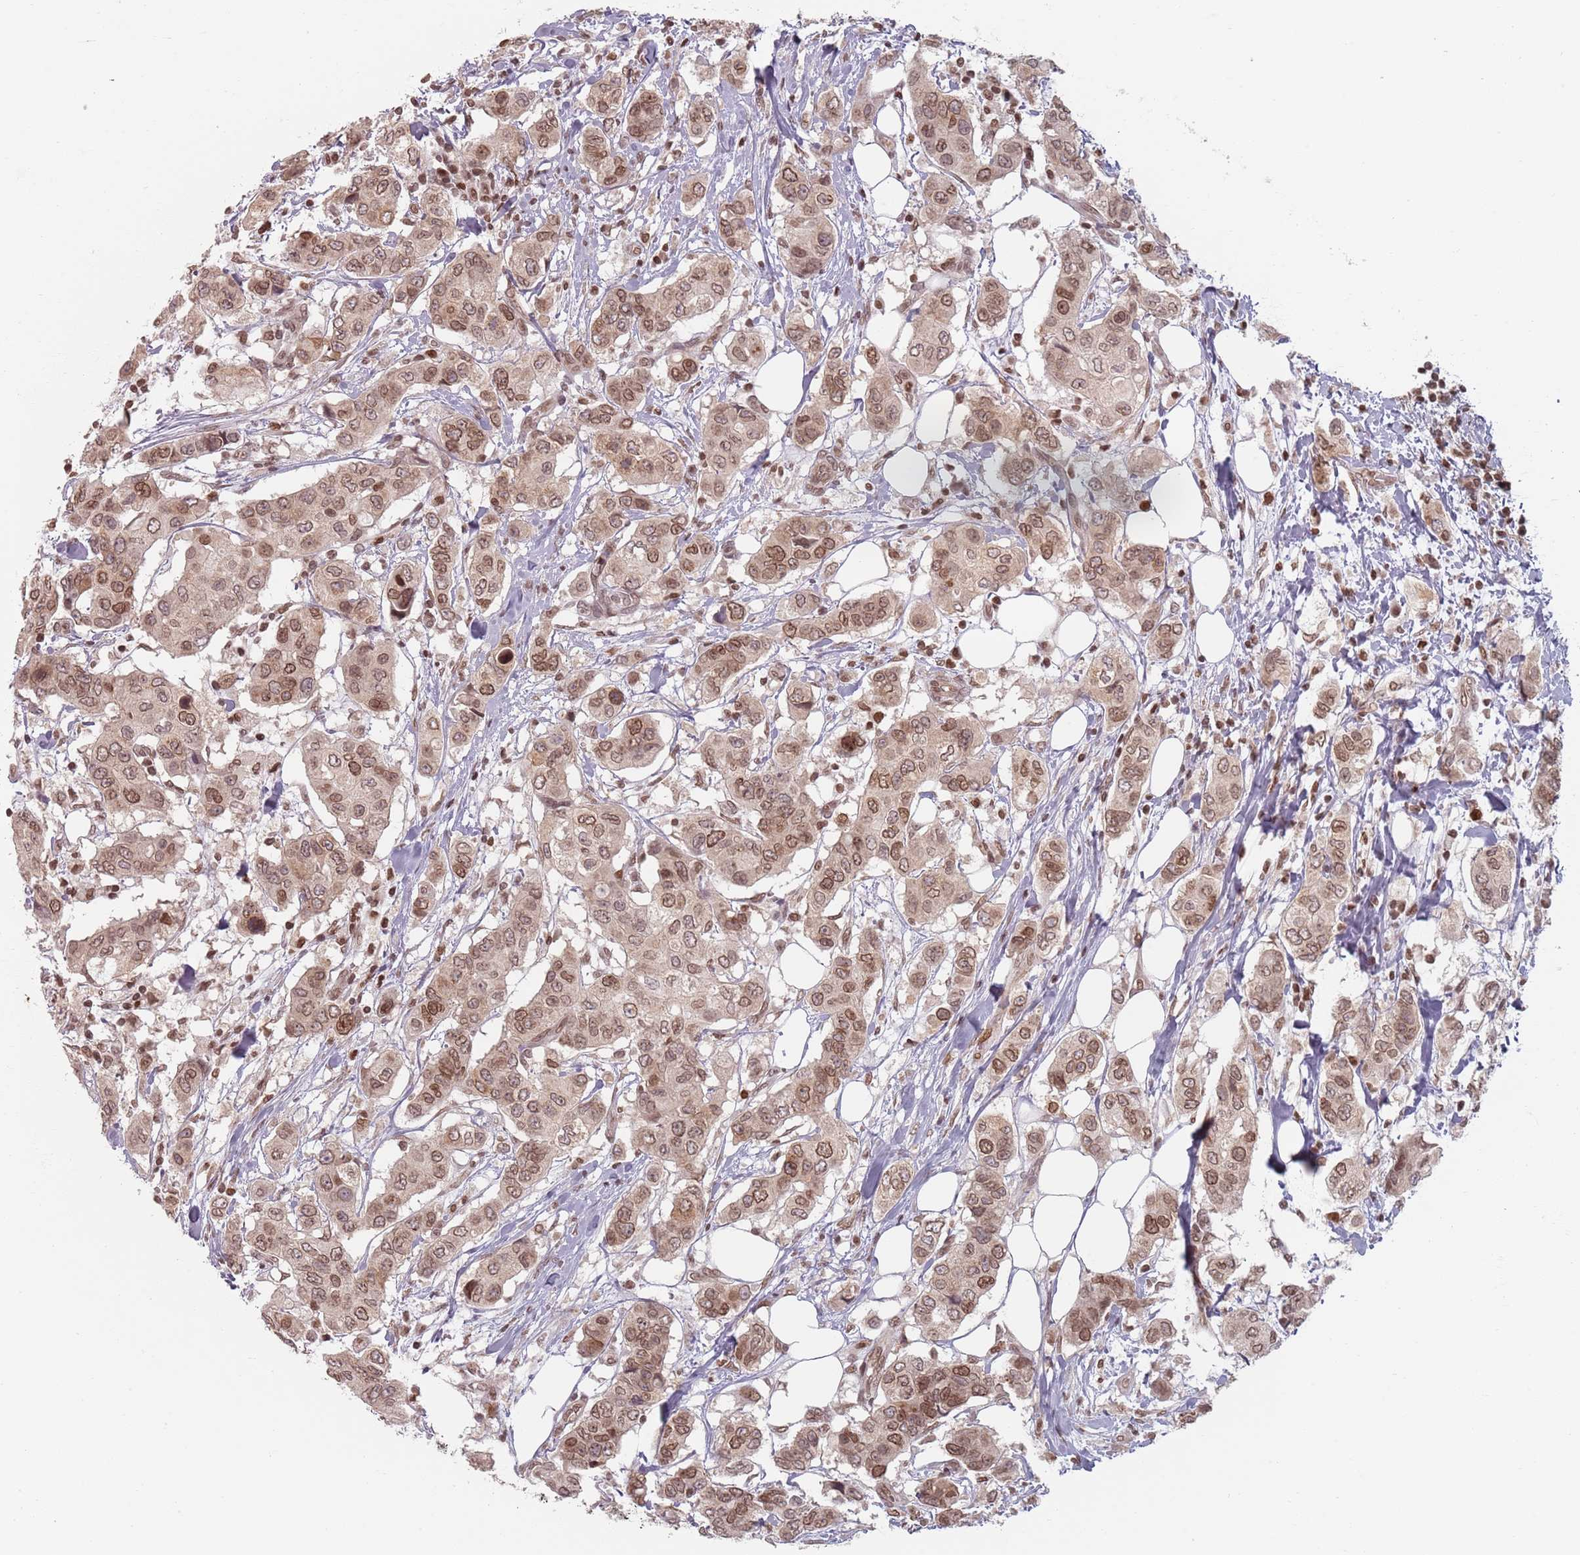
{"staining": {"intensity": "moderate", "quantity": ">75%", "location": "cytoplasmic/membranous,nuclear"}, "tissue": "breast cancer", "cell_type": "Tumor cells", "image_type": "cancer", "snomed": [{"axis": "morphology", "description": "Lobular carcinoma"}, {"axis": "topography", "description": "Breast"}], "caption": "An IHC image of neoplastic tissue is shown. Protein staining in brown labels moderate cytoplasmic/membranous and nuclear positivity in breast cancer (lobular carcinoma) within tumor cells.", "gene": "NUP50", "patient": {"sex": "female", "age": 51}}